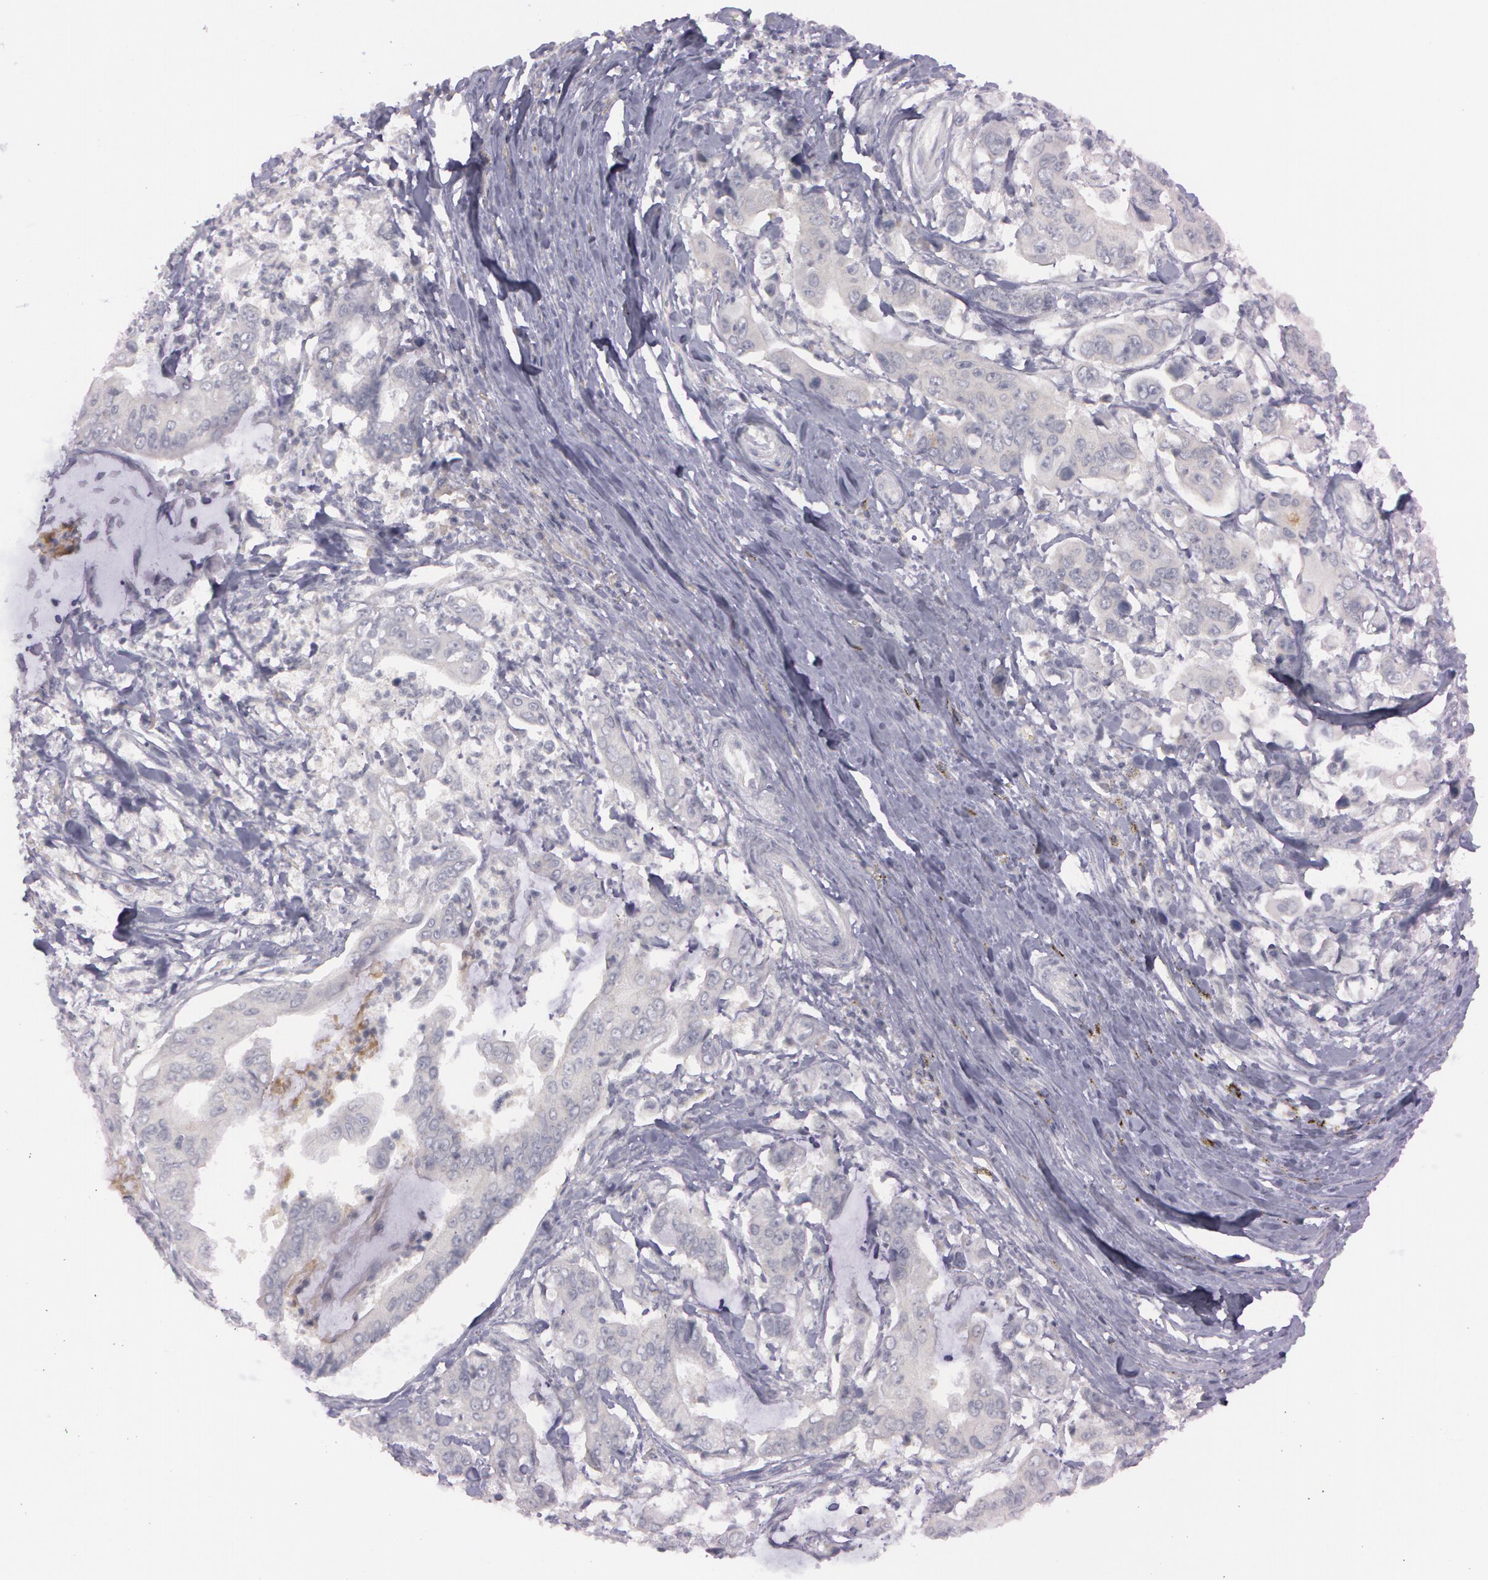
{"staining": {"intensity": "negative", "quantity": "none", "location": "none"}, "tissue": "stomach cancer", "cell_type": "Tumor cells", "image_type": "cancer", "snomed": [{"axis": "morphology", "description": "Adenocarcinoma, NOS"}, {"axis": "topography", "description": "Stomach, upper"}], "caption": "The immunohistochemistry (IHC) histopathology image has no significant positivity in tumor cells of stomach cancer (adenocarcinoma) tissue.", "gene": "MXRA5", "patient": {"sex": "male", "age": 80}}